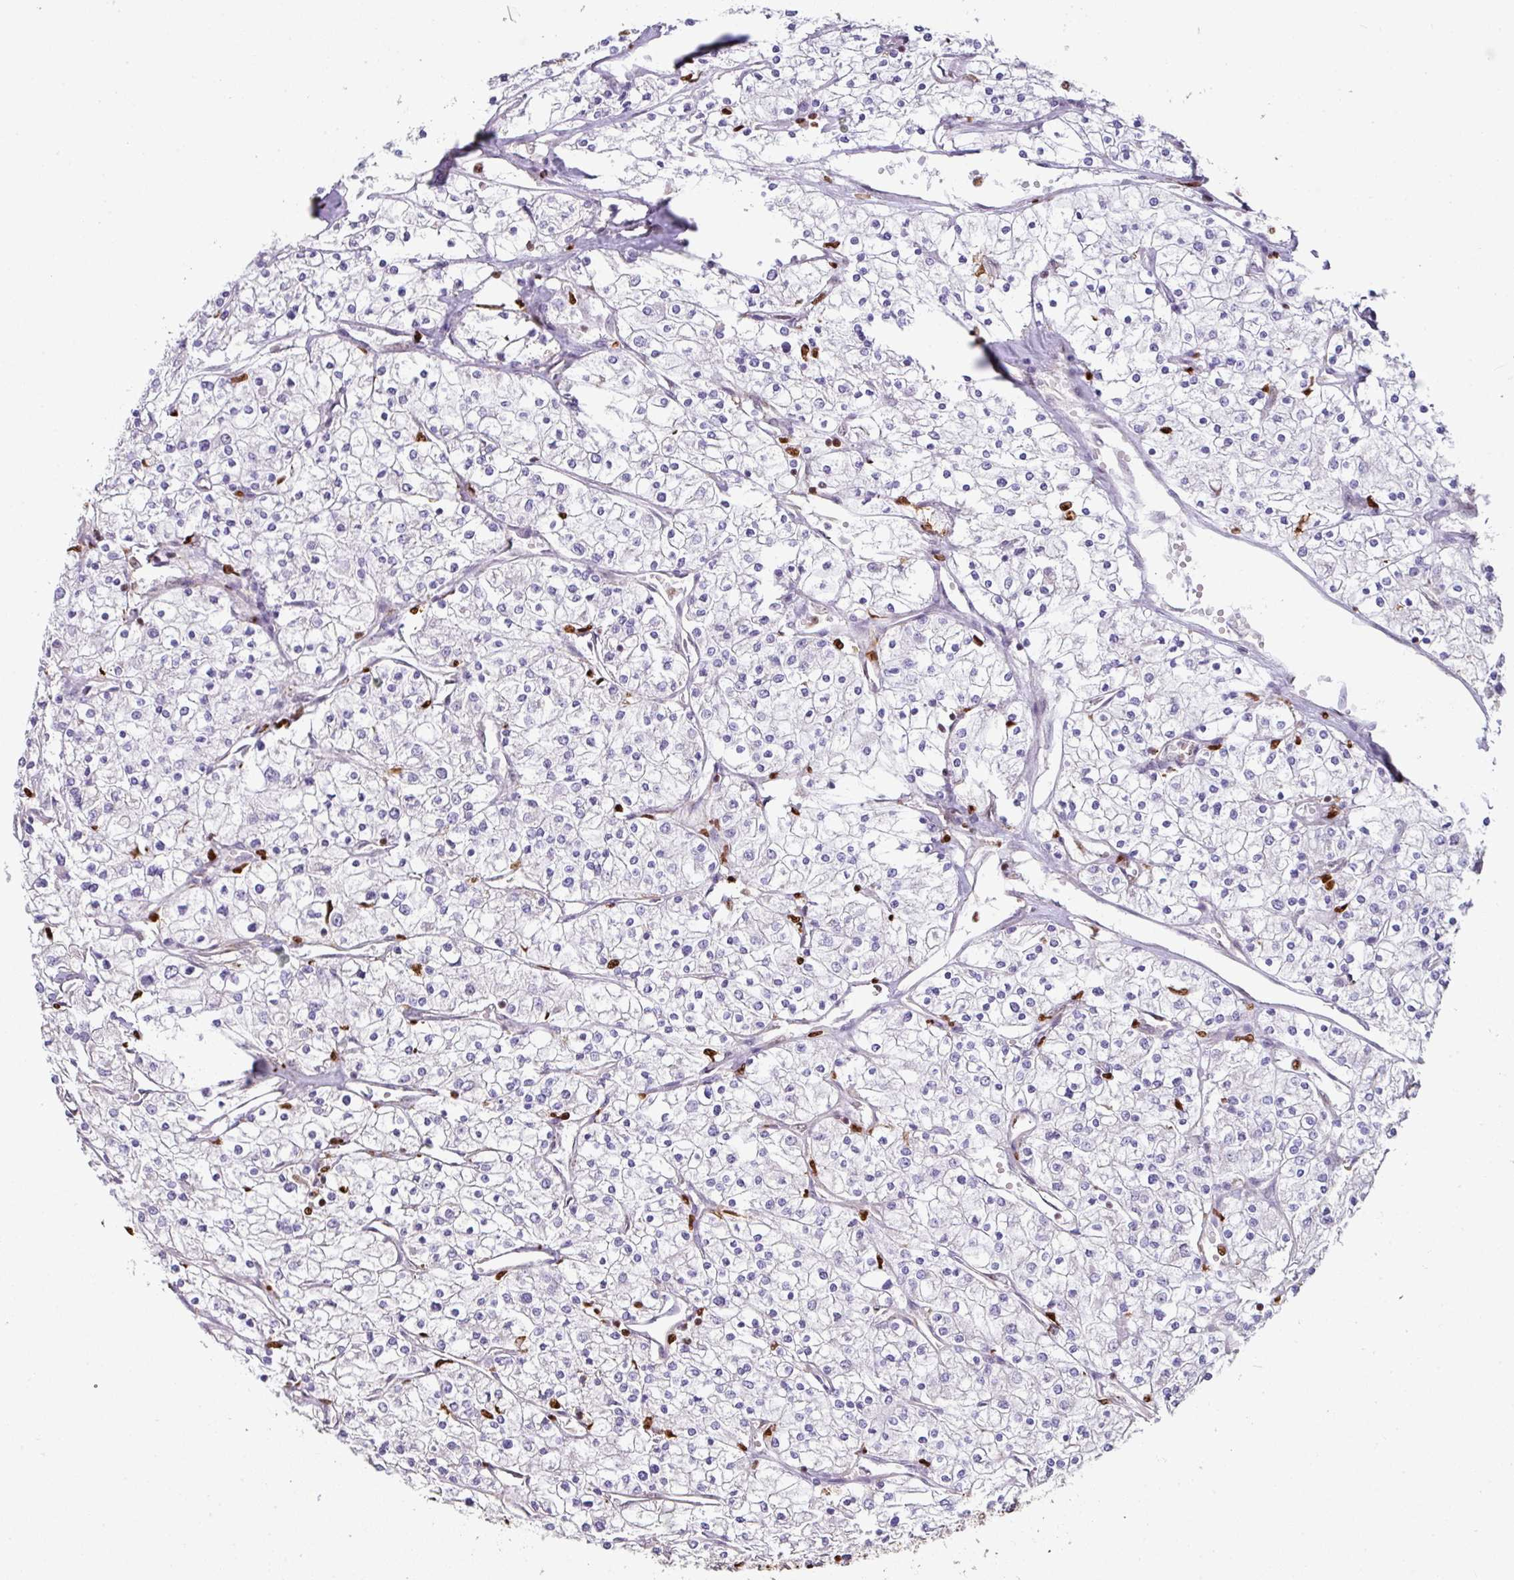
{"staining": {"intensity": "negative", "quantity": "none", "location": "none"}, "tissue": "renal cancer", "cell_type": "Tumor cells", "image_type": "cancer", "snomed": [{"axis": "morphology", "description": "Adenocarcinoma, NOS"}, {"axis": "topography", "description": "Kidney"}], "caption": "Tumor cells are negative for protein expression in human renal cancer (adenocarcinoma). (DAB (3,3'-diaminobenzidine) IHC with hematoxylin counter stain).", "gene": "SAMHD1", "patient": {"sex": "male", "age": 80}}